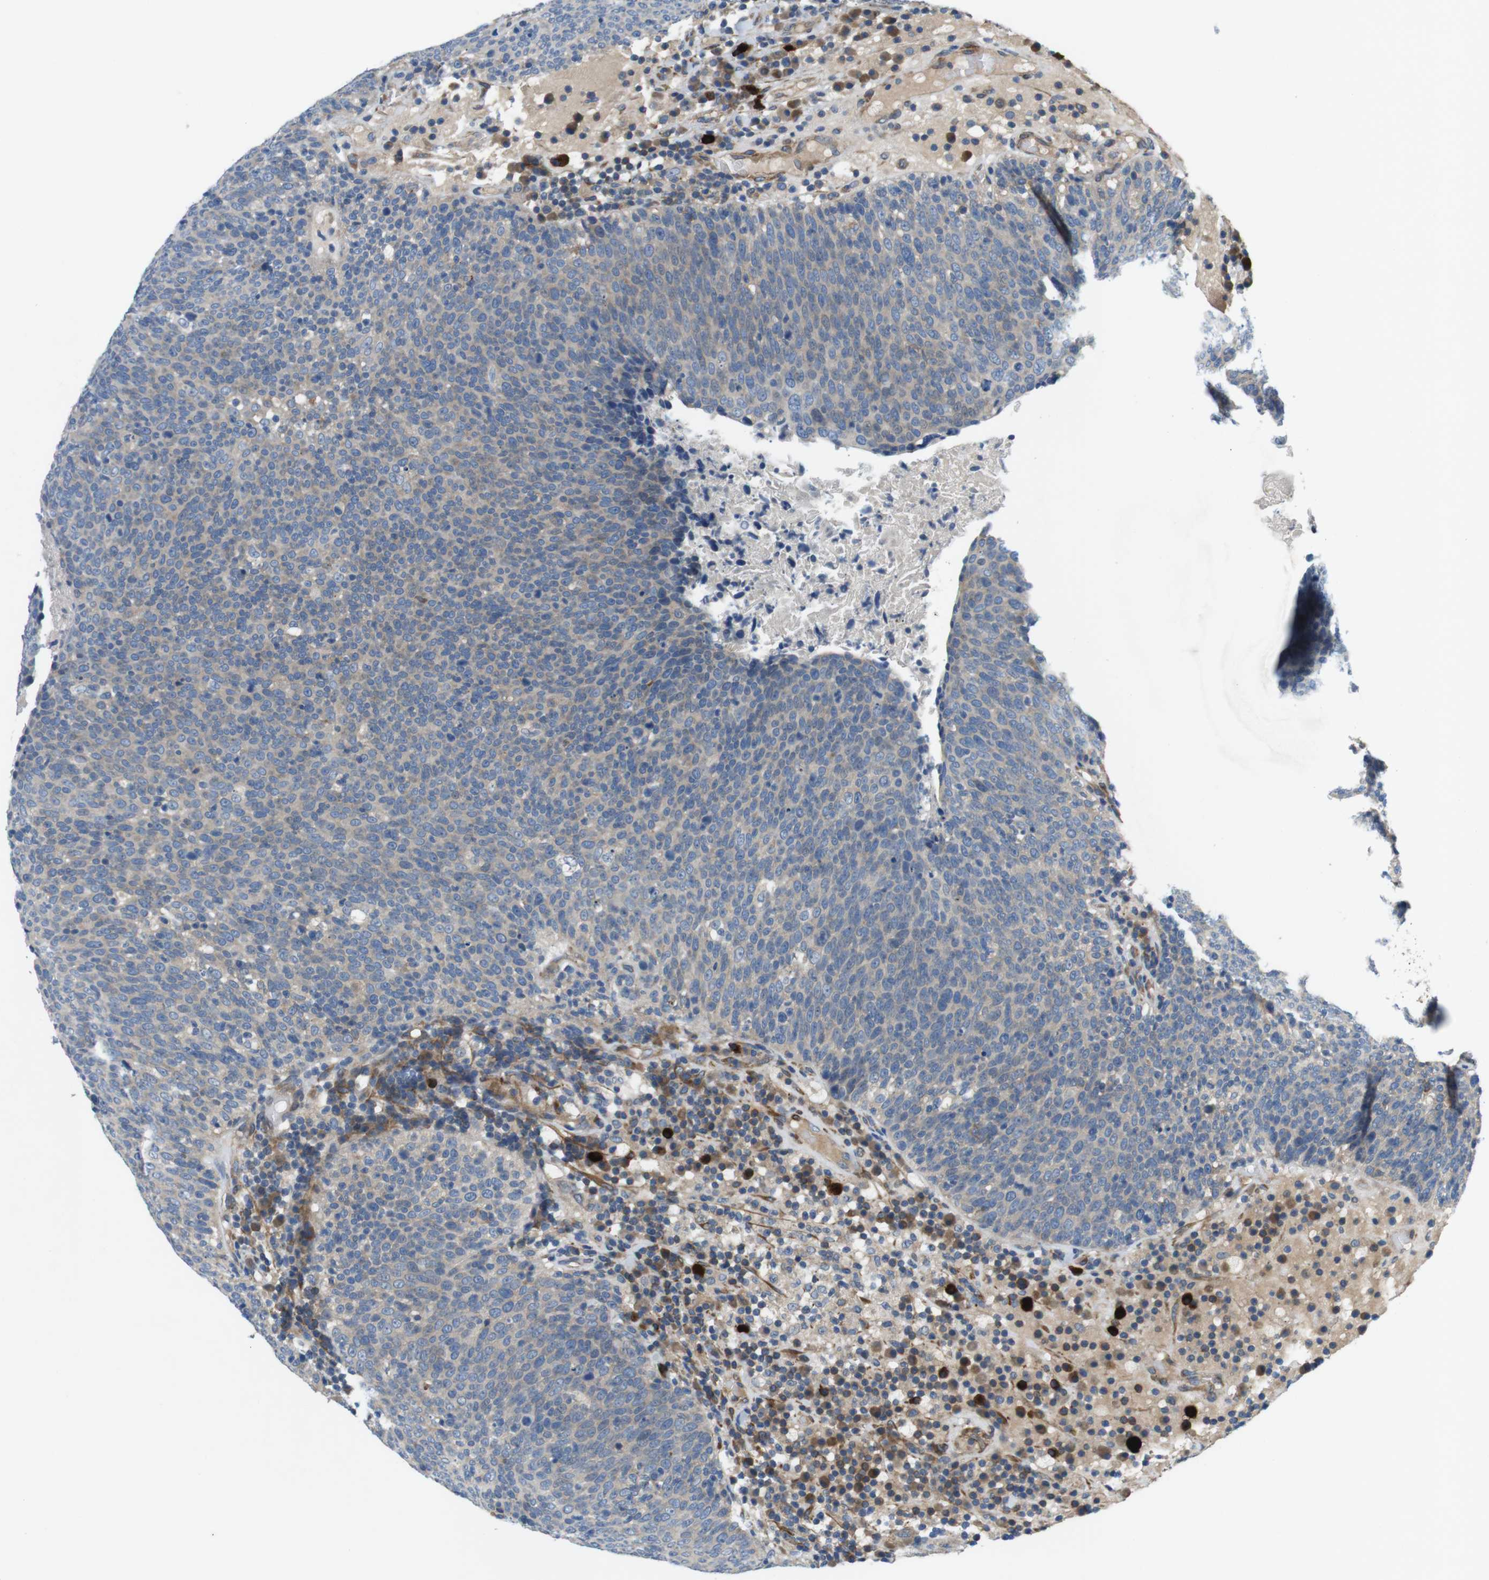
{"staining": {"intensity": "negative", "quantity": "none", "location": "none"}, "tissue": "head and neck cancer", "cell_type": "Tumor cells", "image_type": "cancer", "snomed": [{"axis": "morphology", "description": "Squamous cell carcinoma, NOS"}, {"axis": "morphology", "description": "Squamous cell carcinoma, metastatic, NOS"}, {"axis": "topography", "description": "Lymph node"}, {"axis": "topography", "description": "Head-Neck"}], "caption": "Tumor cells show no significant protein positivity in head and neck cancer.", "gene": "DCLK1", "patient": {"sex": "male", "age": 62}}